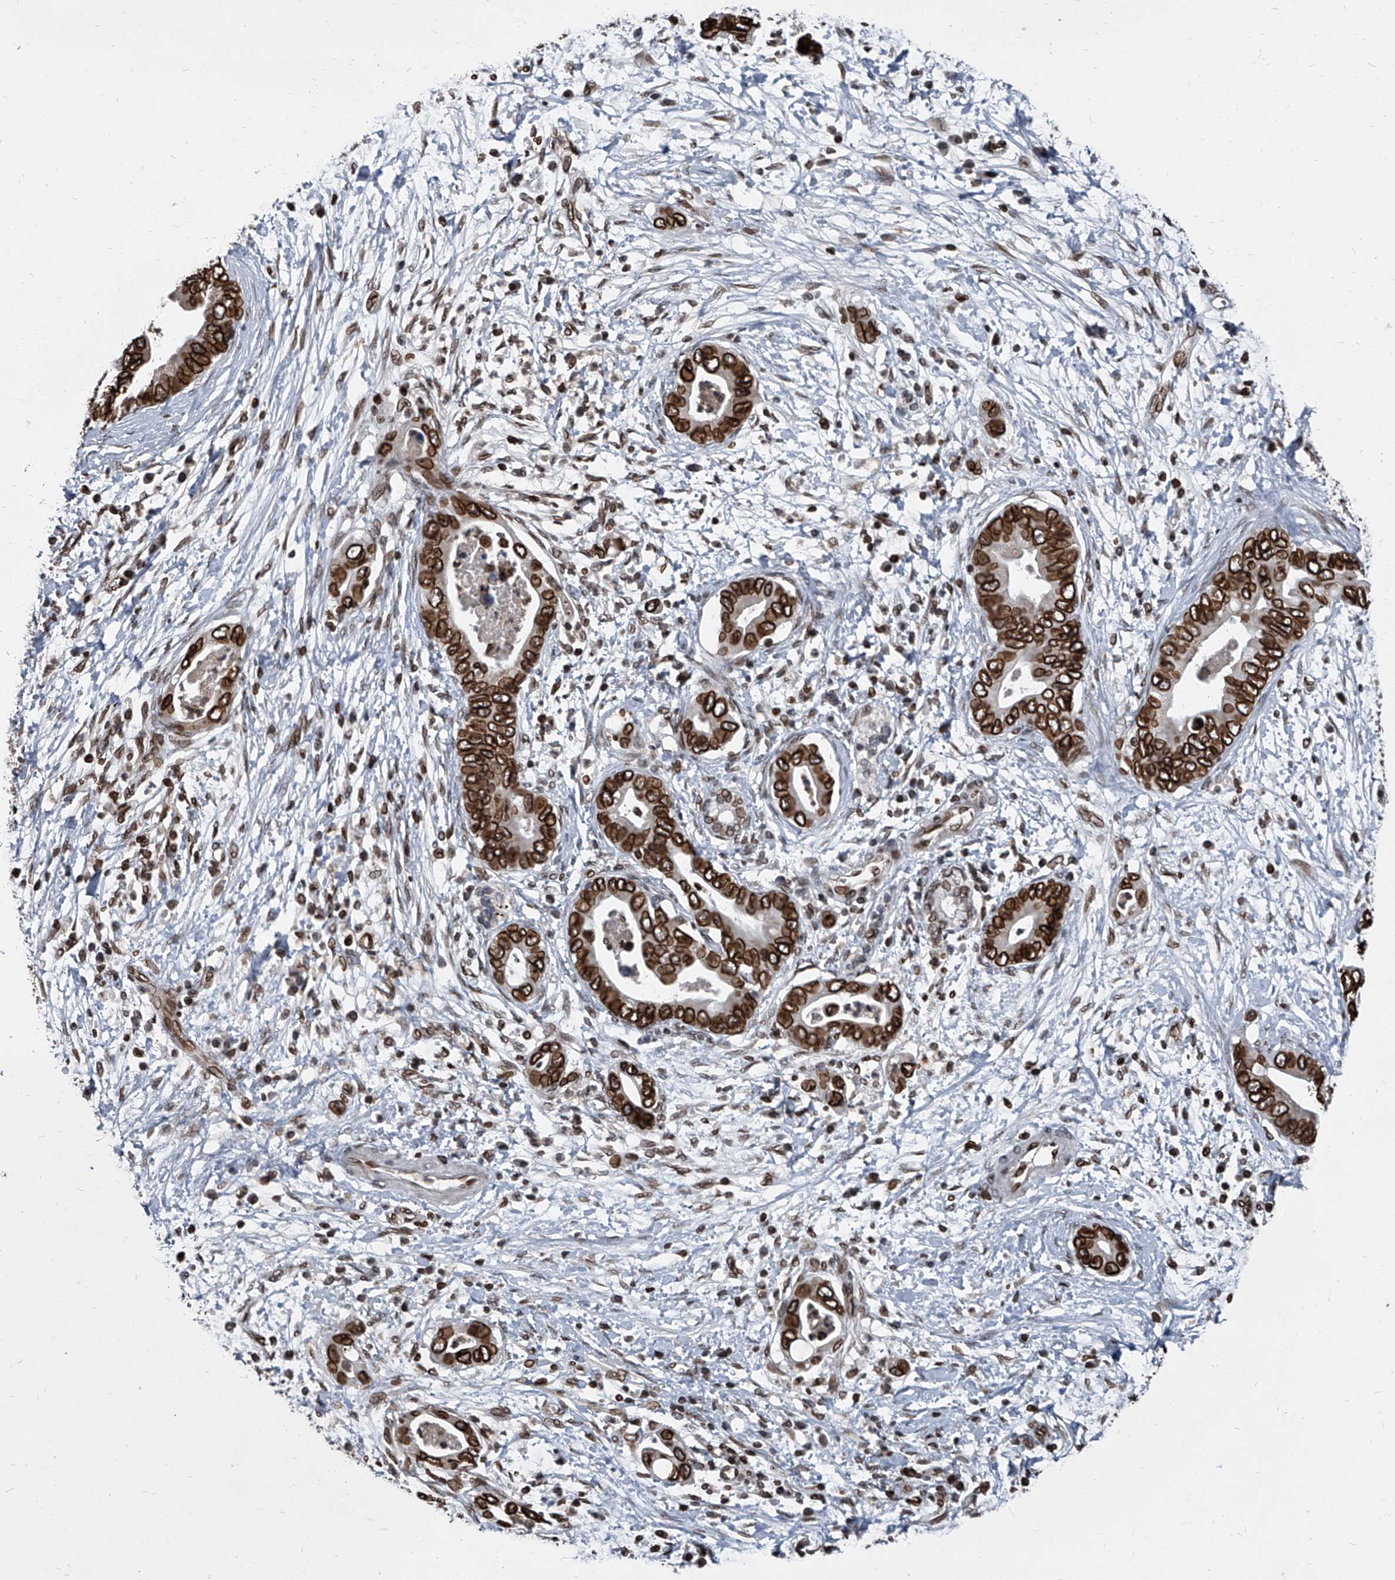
{"staining": {"intensity": "strong", "quantity": ">75%", "location": "cytoplasmic/membranous,nuclear"}, "tissue": "pancreatic cancer", "cell_type": "Tumor cells", "image_type": "cancer", "snomed": [{"axis": "morphology", "description": "Adenocarcinoma, NOS"}, {"axis": "topography", "description": "Pancreas"}], "caption": "Immunohistochemical staining of pancreatic cancer (adenocarcinoma) shows high levels of strong cytoplasmic/membranous and nuclear expression in about >75% of tumor cells. The protein is shown in brown color, while the nuclei are stained blue.", "gene": "PHF20", "patient": {"sex": "male", "age": 75}}